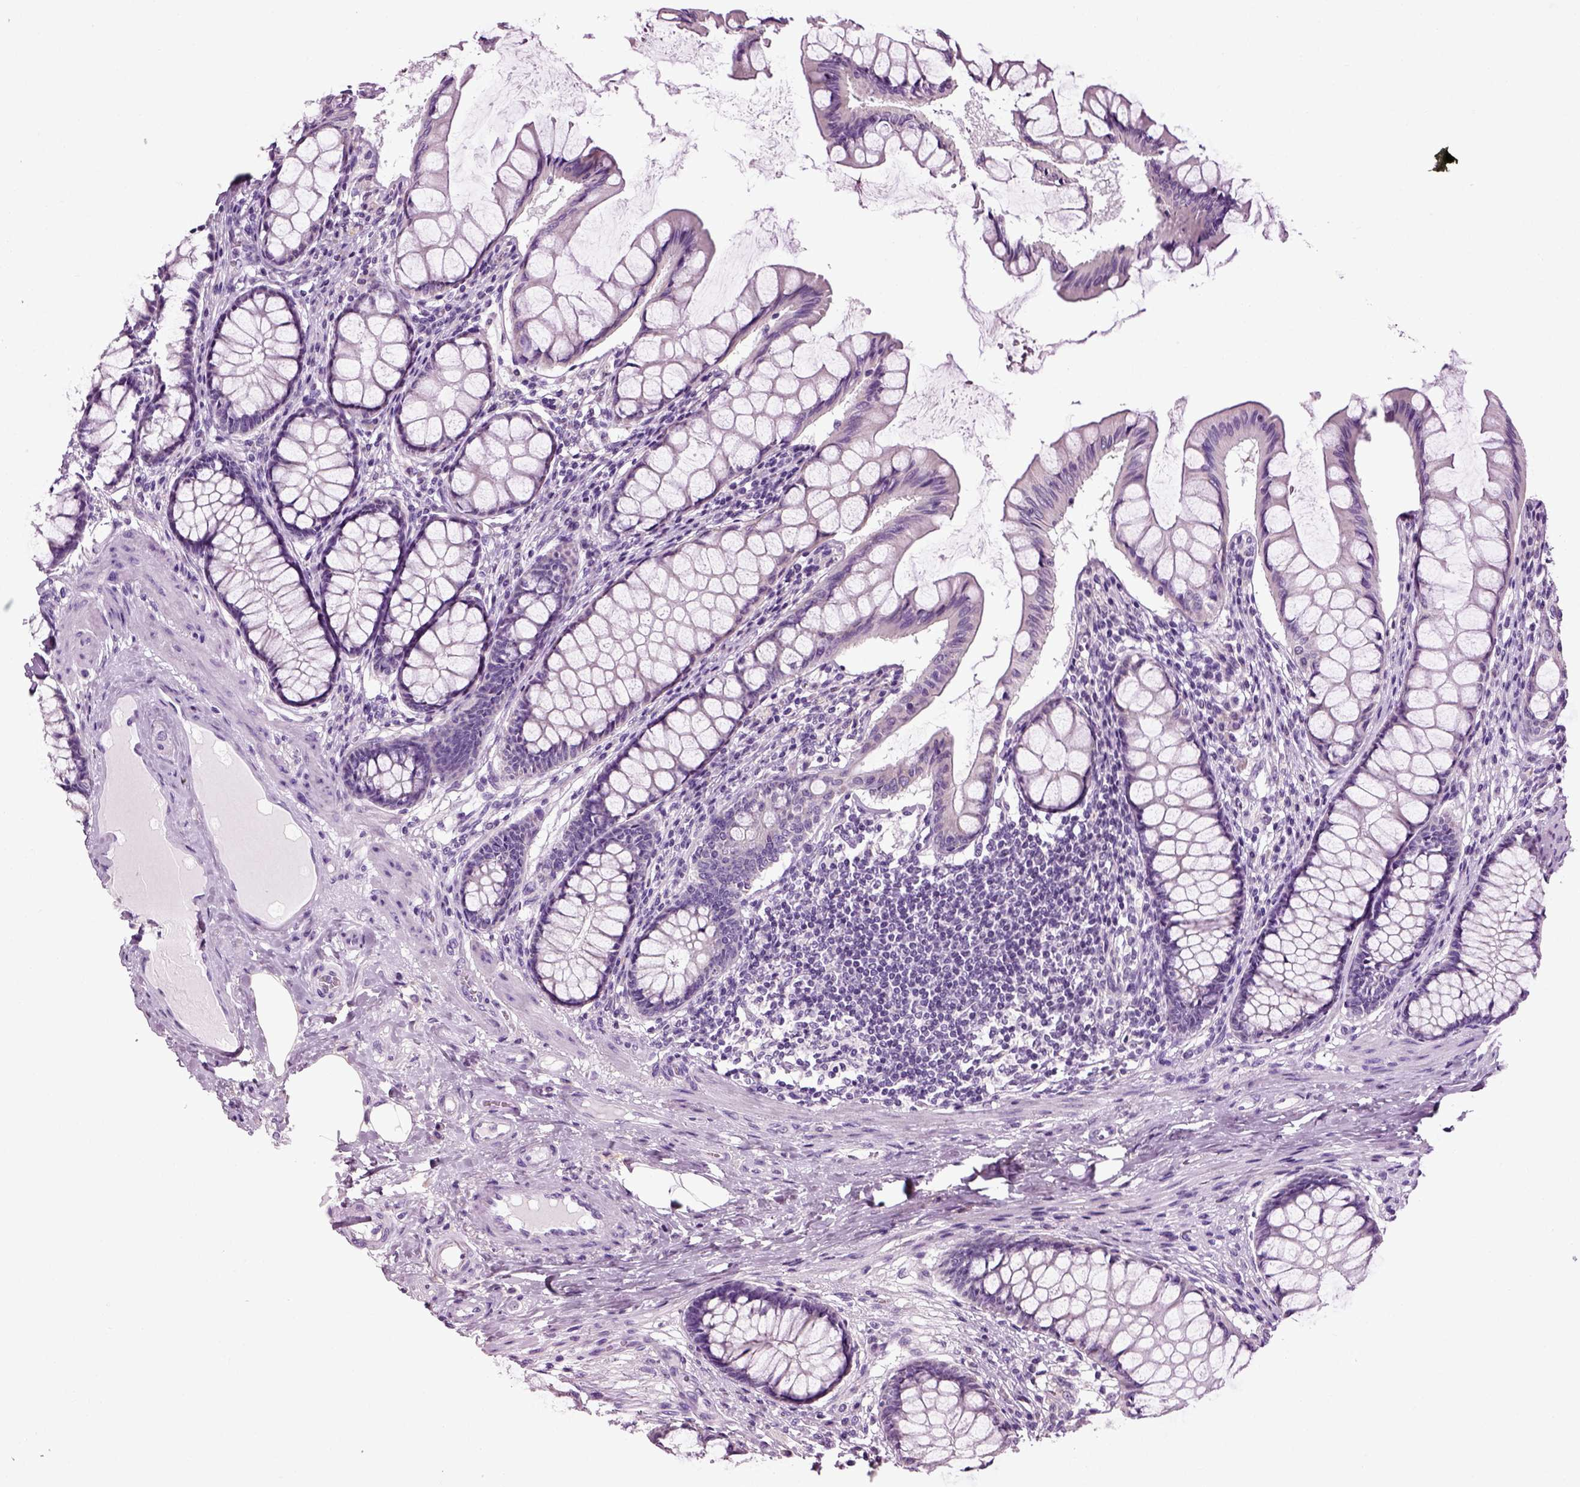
{"staining": {"intensity": "negative", "quantity": "none", "location": "none"}, "tissue": "colon", "cell_type": "Endothelial cells", "image_type": "normal", "snomed": [{"axis": "morphology", "description": "Normal tissue, NOS"}, {"axis": "topography", "description": "Colon"}], "caption": "High power microscopy photomicrograph of an immunohistochemistry (IHC) histopathology image of normal colon, revealing no significant staining in endothelial cells.", "gene": "DNAH10", "patient": {"sex": "female", "age": 65}}